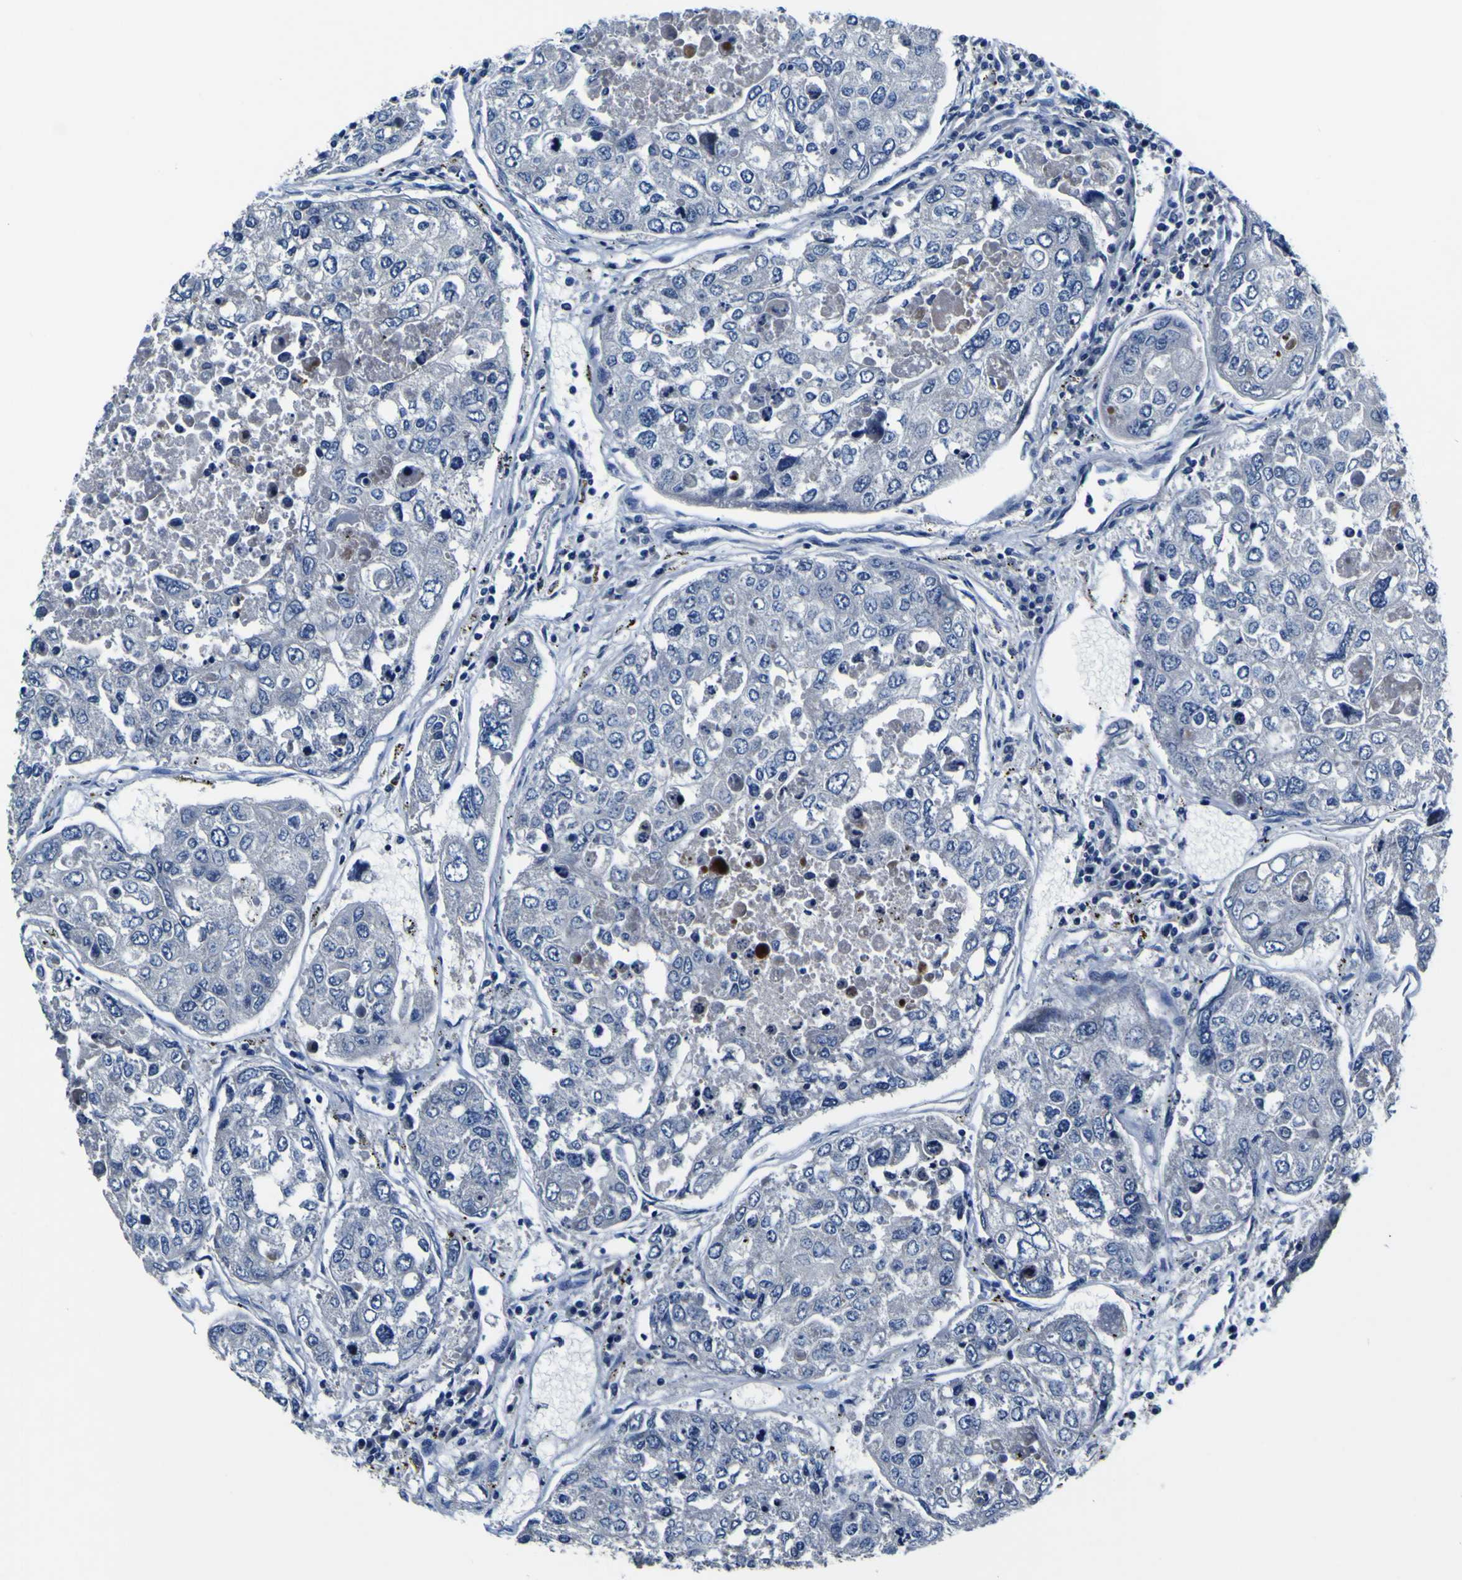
{"staining": {"intensity": "negative", "quantity": "none", "location": "none"}, "tissue": "urothelial cancer", "cell_type": "Tumor cells", "image_type": "cancer", "snomed": [{"axis": "morphology", "description": "Urothelial carcinoma, High grade"}, {"axis": "topography", "description": "Lymph node"}, {"axis": "topography", "description": "Urinary bladder"}], "caption": "Immunohistochemistry (IHC) micrograph of neoplastic tissue: human high-grade urothelial carcinoma stained with DAB (3,3'-diaminobenzidine) demonstrates no significant protein positivity in tumor cells.", "gene": "AGAP3", "patient": {"sex": "male", "age": 51}}